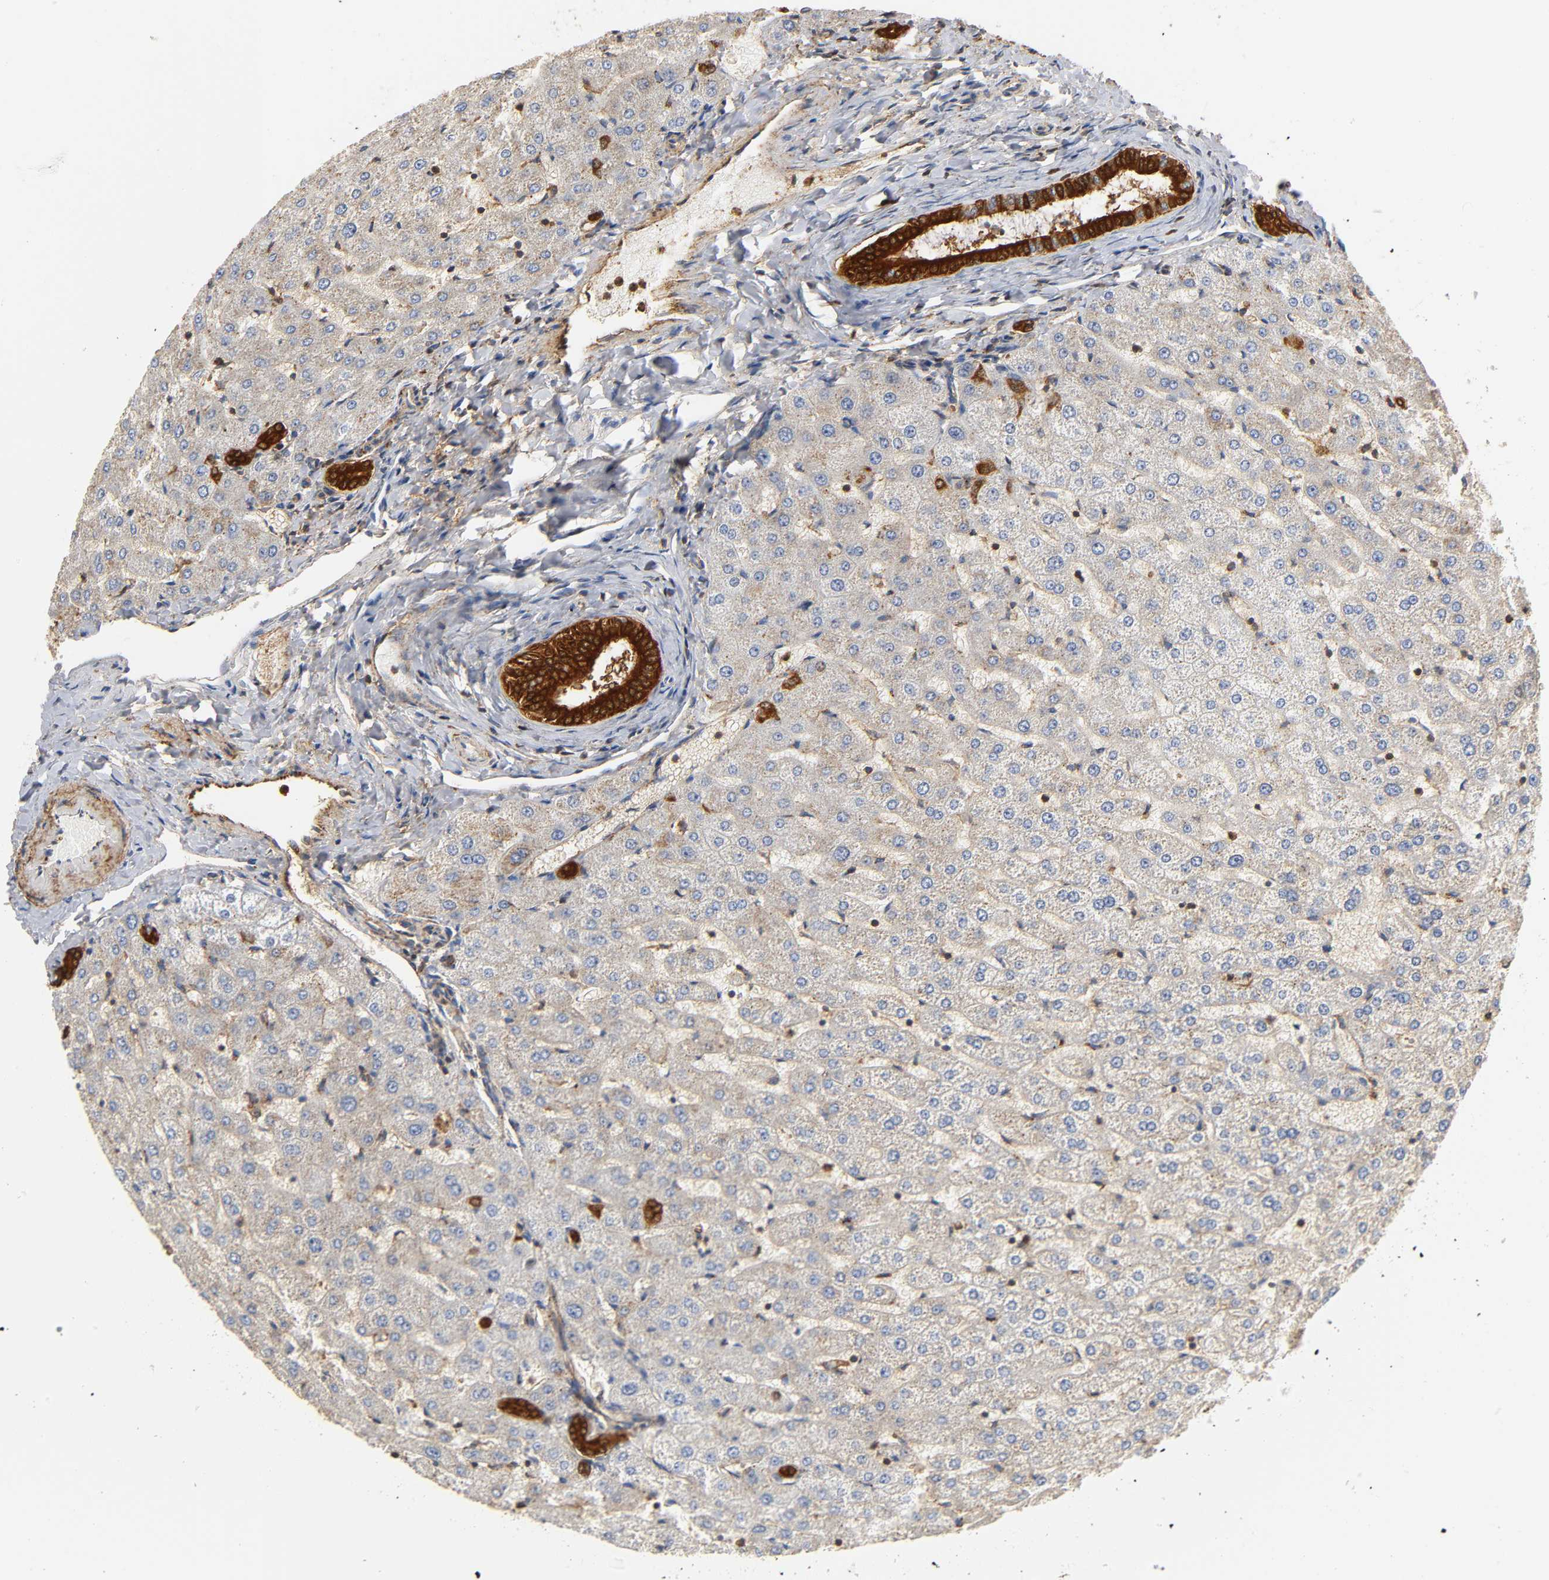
{"staining": {"intensity": "strong", "quantity": ">75%", "location": "cytoplasmic/membranous,nuclear"}, "tissue": "liver", "cell_type": "Cholangiocytes", "image_type": "normal", "snomed": [{"axis": "morphology", "description": "Normal tissue, NOS"}, {"axis": "morphology", "description": "Fibrosis, NOS"}, {"axis": "topography", "description": "Liver"}], "caption": "Normal liver exhibits strong cytoplasmic/membranous,nuclear staining in about >75% of cholangiocytes, visualized by immunohistochemistry.", "gene": "ANXA11", "patient": {"sex": "female", "age": 29}}